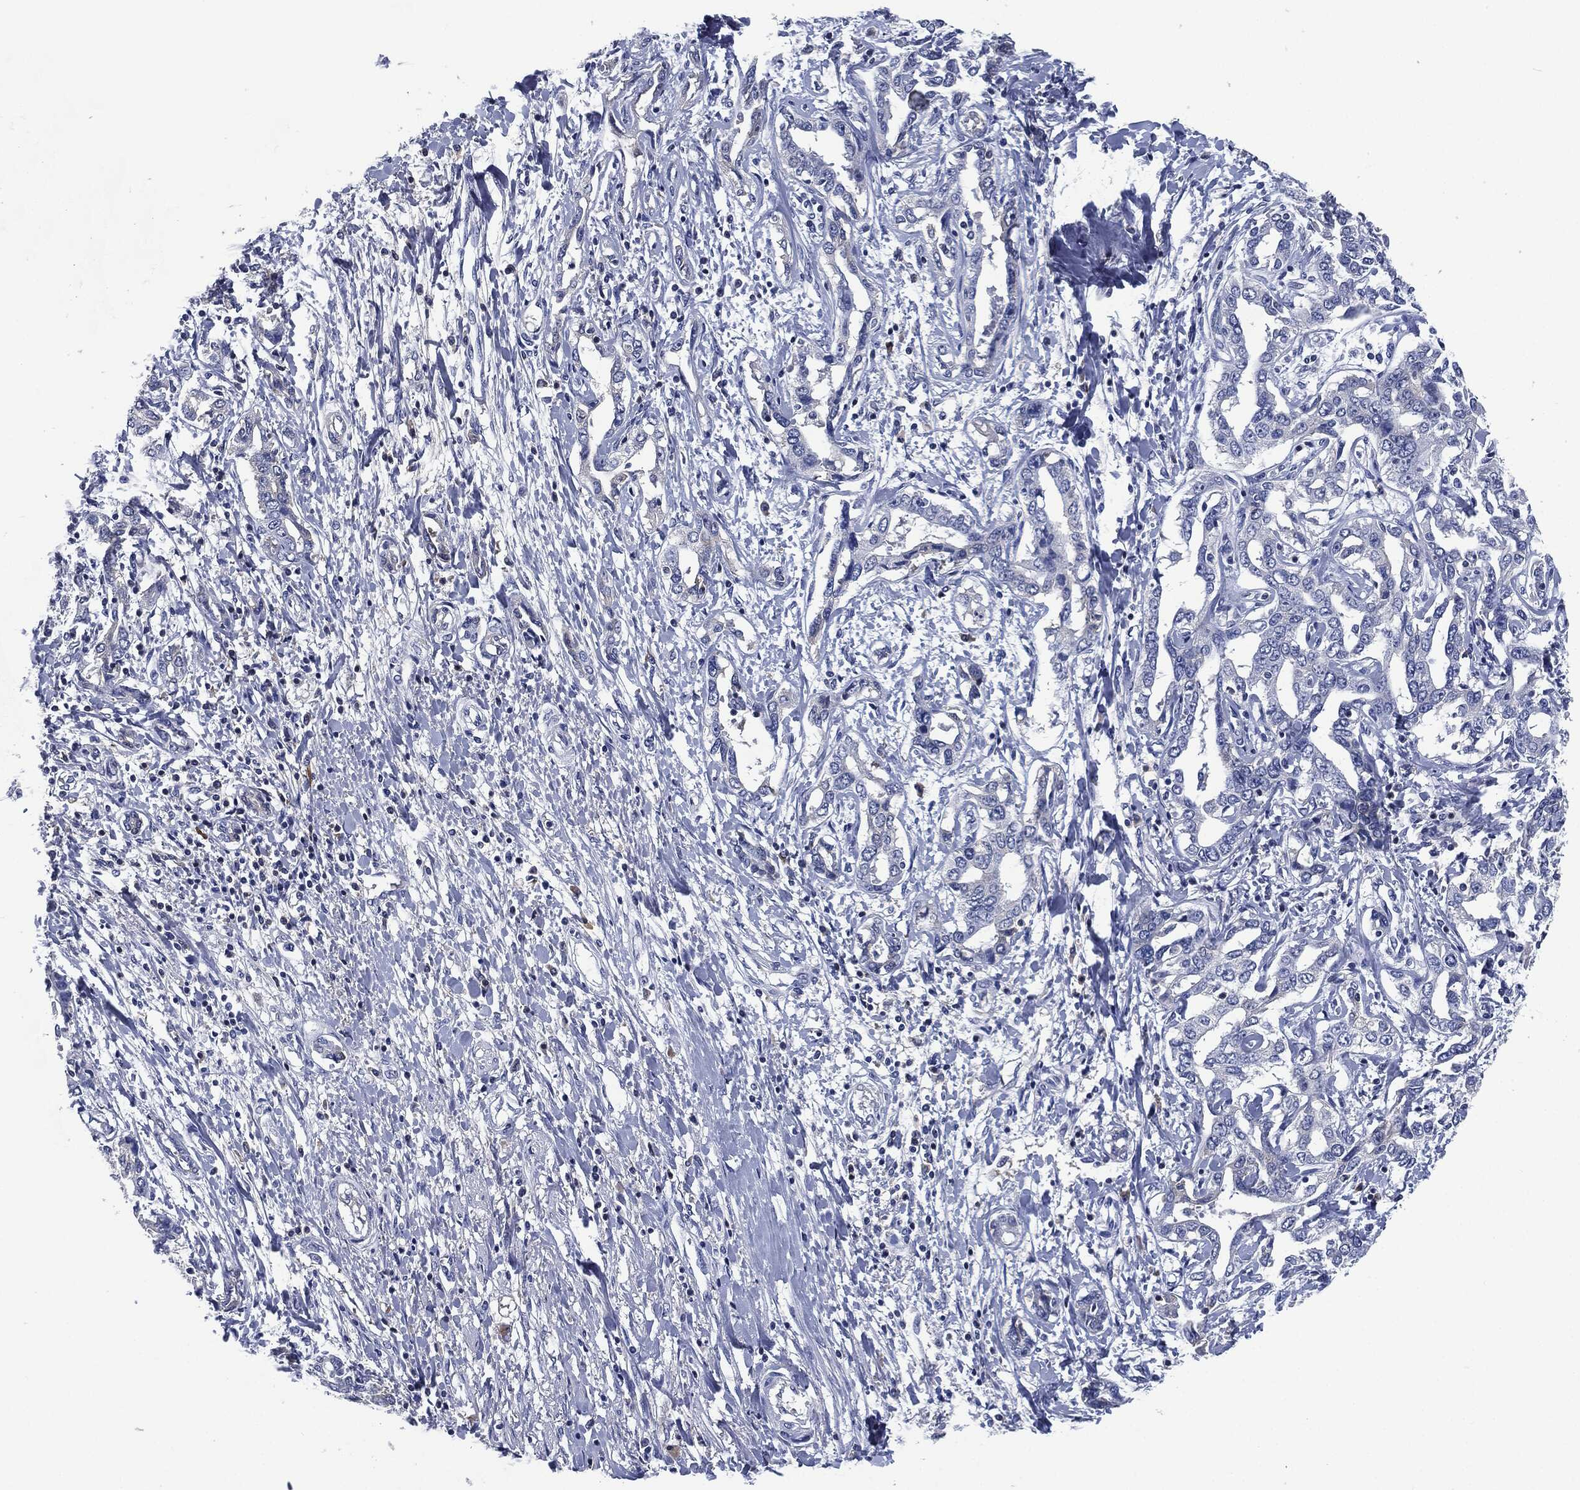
{"staining": {"intensity": "negative", "quantity": "none", "location": "none"}, "tissue": "liver cancer", "cell_type": "Tumor cells", "image_type": "cancer", "snomed": [{"axis": "morphology", "description": "Cholangiocarcinoma"}, {"axis": "topography", "description": "Liver"}], "caption": "Immunohistochemistry of liver cancer reveals no staining in tumor cells. (Stains: DAB (3,3'-diaminobenzidine) IHC with hematoxylin counter stain, Microscopy: brightfield microscopy at high magnification).", "gene": "SIGLEC7", "patient": {"sex": "male", "age": 59}}